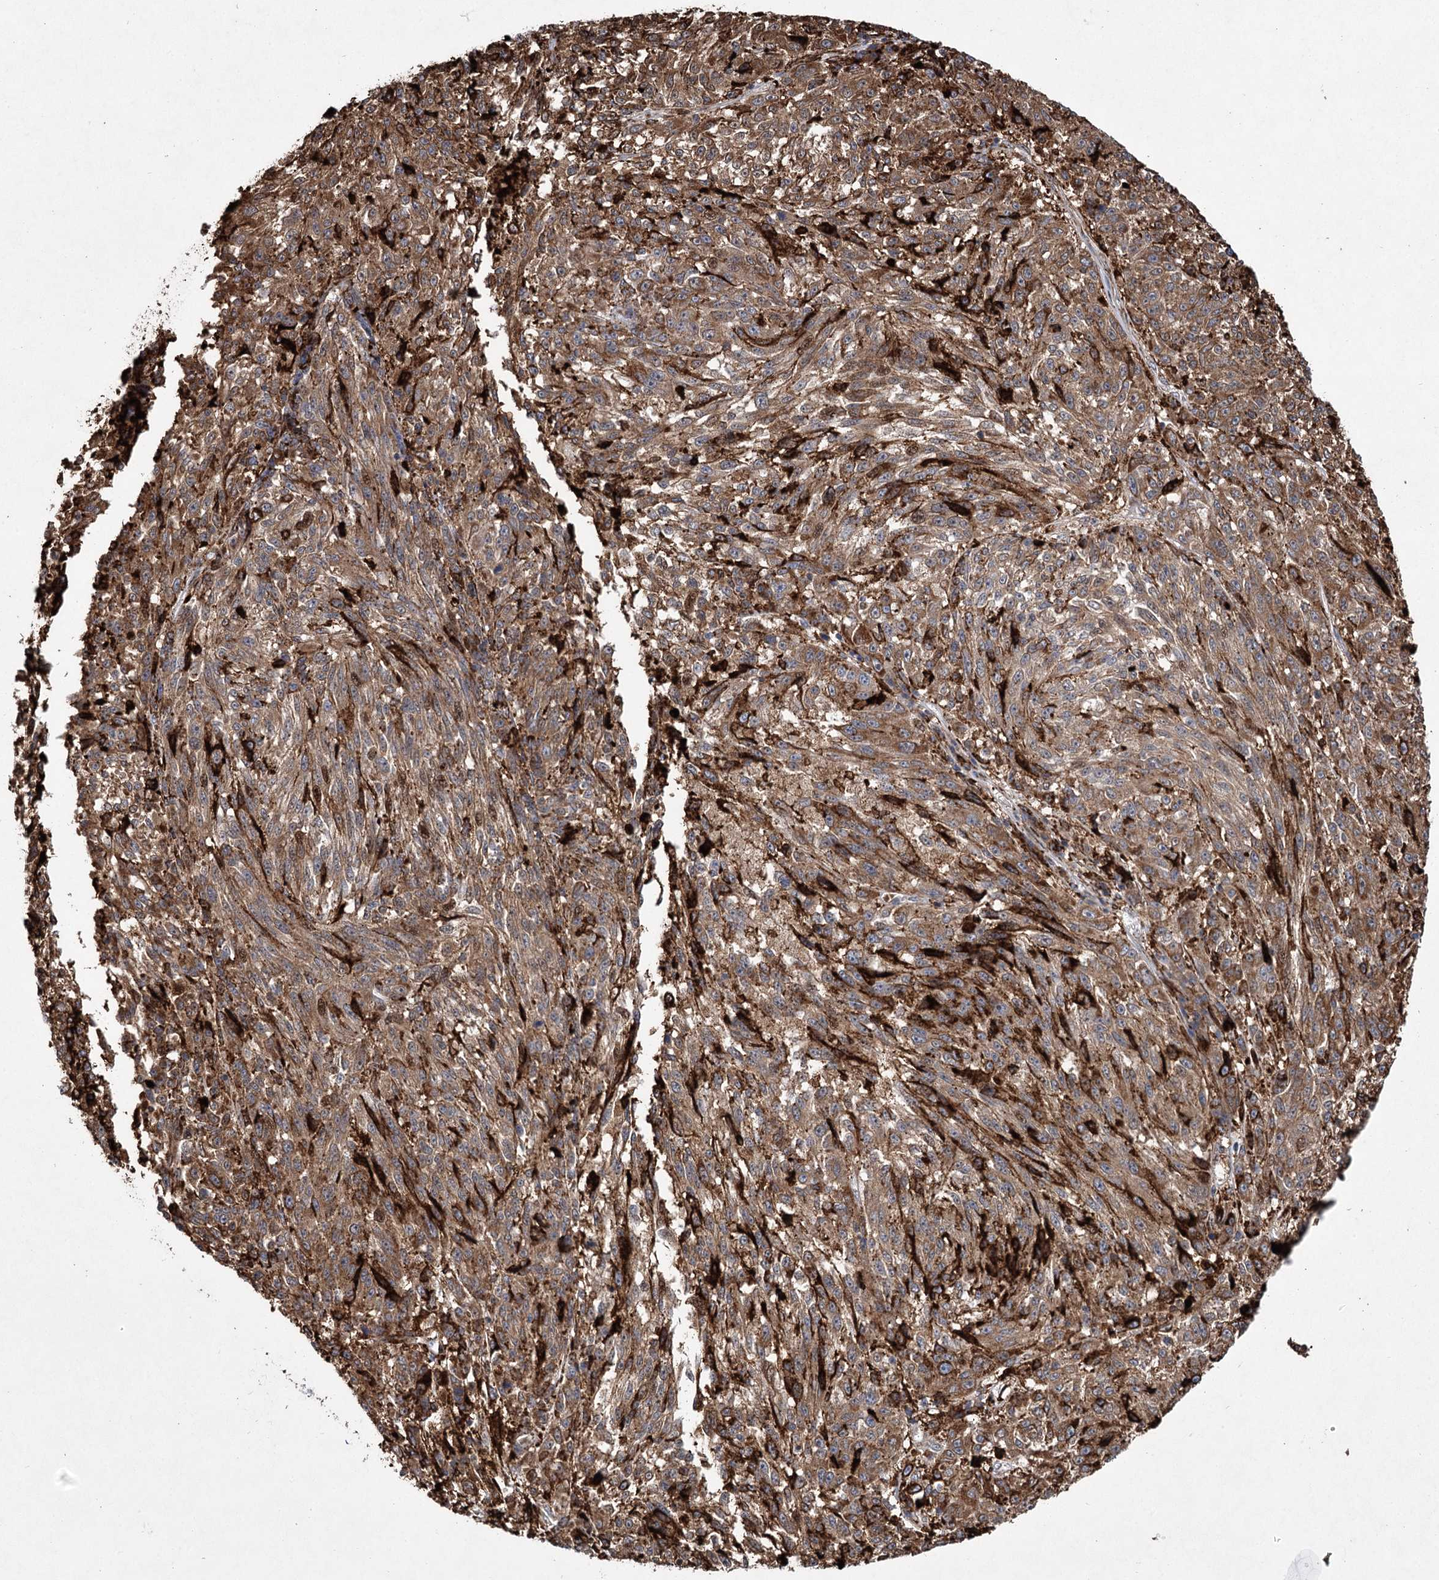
{"staining": {"intensity": "moderate", "quantity": ">75%", "location": "cytoplasmic/membranous"}, "tissue": "melanoma", "cell_type": "Tumor cells", "image_type": "cancer", "snomed": [{"axis": "morphology", "description": "Malignant melanoma, NOS"}, {"axis": "topography", "description": "Skin"}], "caption": "Malignant melanoma stained with immunohistochemistry reveals moderate cytoplasmic/membranous staining in approximately >75% of tumor cells. (Stains: DAB in brown, nuclei in blue, Microscopy: brightfield microscopy at high magnification).", "gene": "DCUN1D4", "patient": {"sex": "male", "age": 53}}